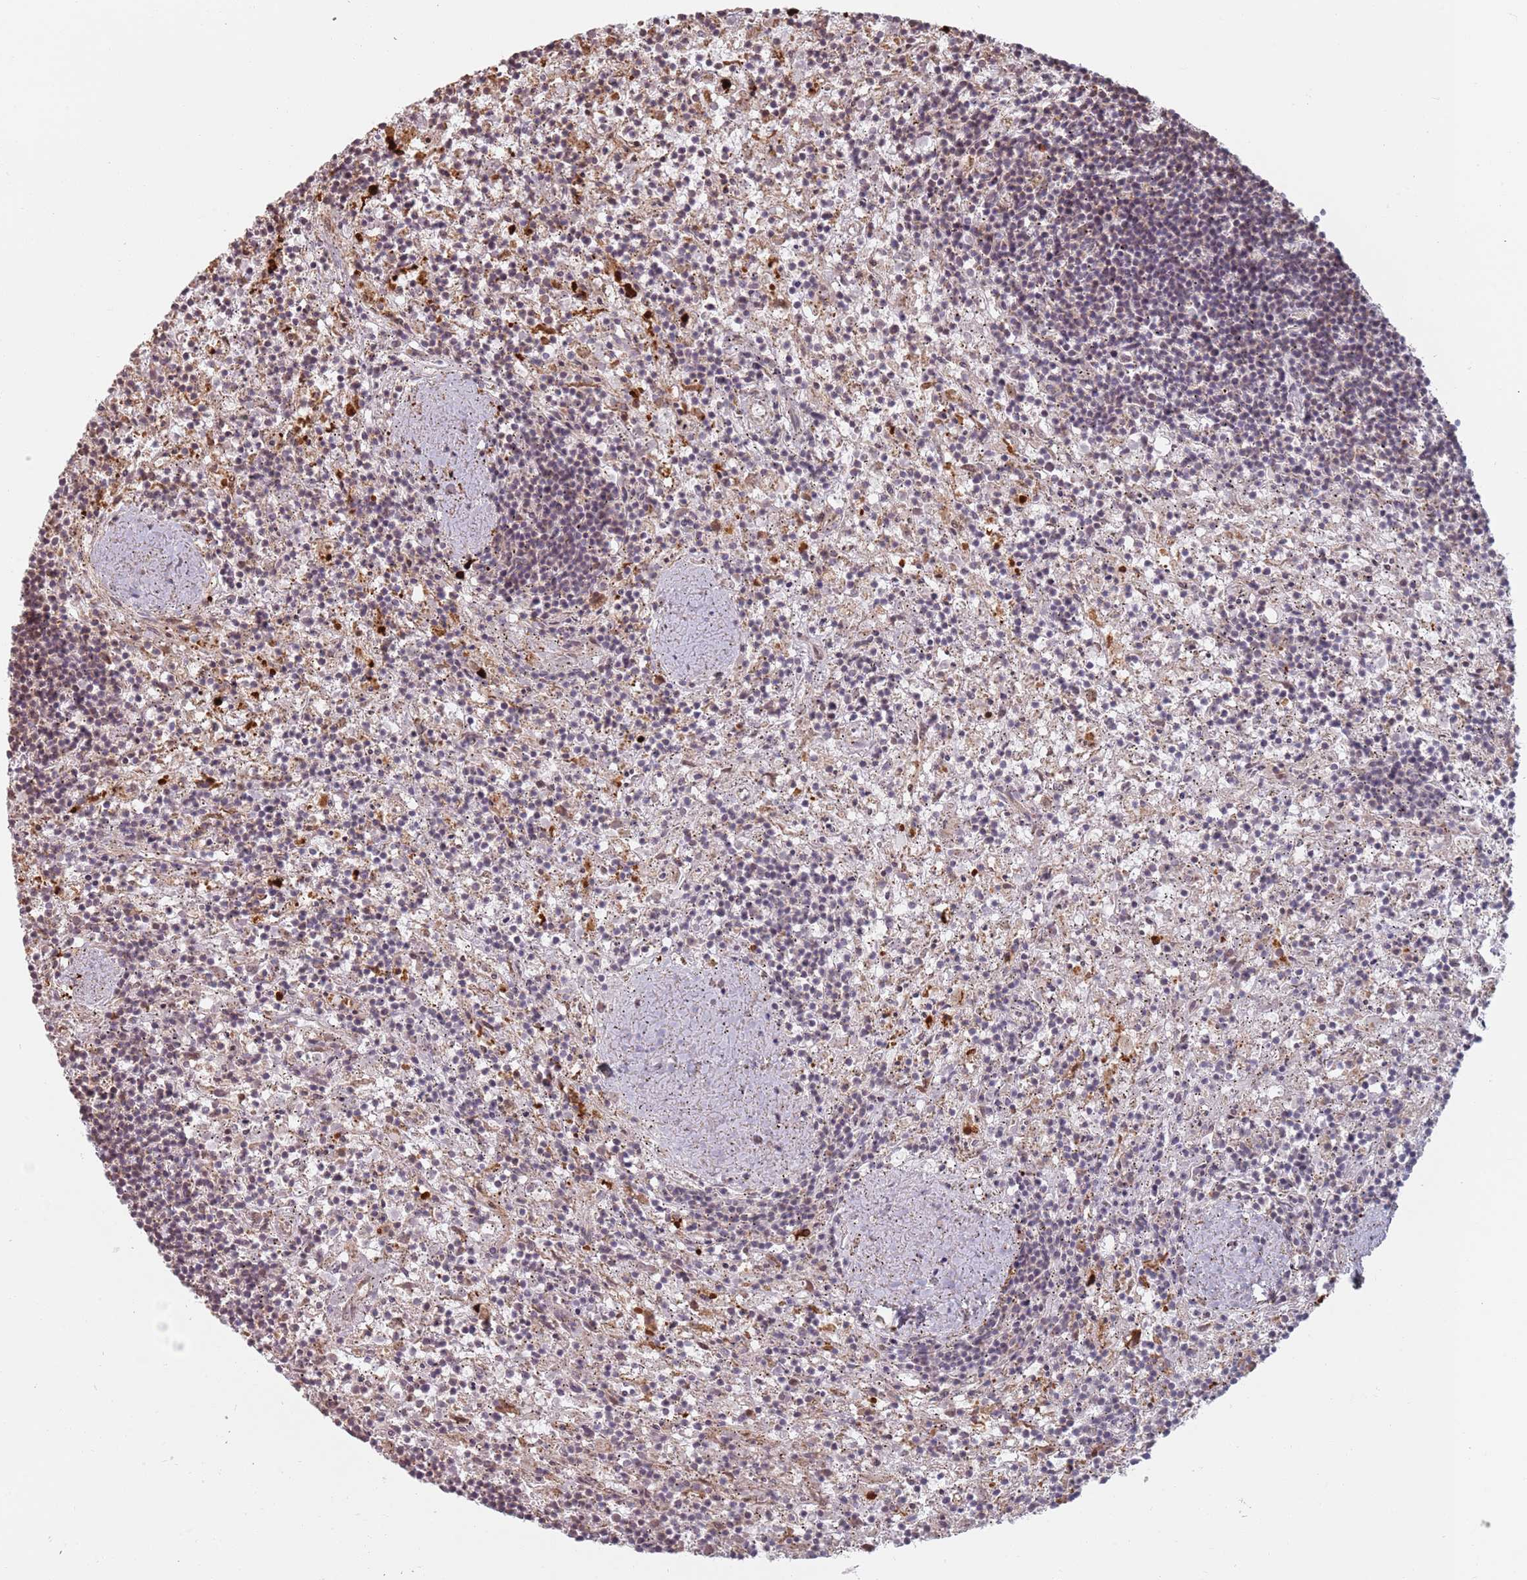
{"staining": {"intensity": "negative", "quantity": "none", "location": "none"}, "tissue": "lymphoma", "cell_type": "Tumor cells", "image_type": "cancer", "snomed": [{"axis": "morphology", "description": "Malignant lymphoma, non-Hodgkin's type, Low grade"}, {"axis": "topography", "description": "Spleen"}], "caption": "Immunohistochemistry micrograph of neoplastic tissue: low-grade malignant lymphoma, non-Hodgkin's type stained with DAB (3,3'-diaminobenzidine) displays no significant protein positivity in tumor cells.", "gene": "PLSCR5", "patient": {"sex": "male", "age": 76}}